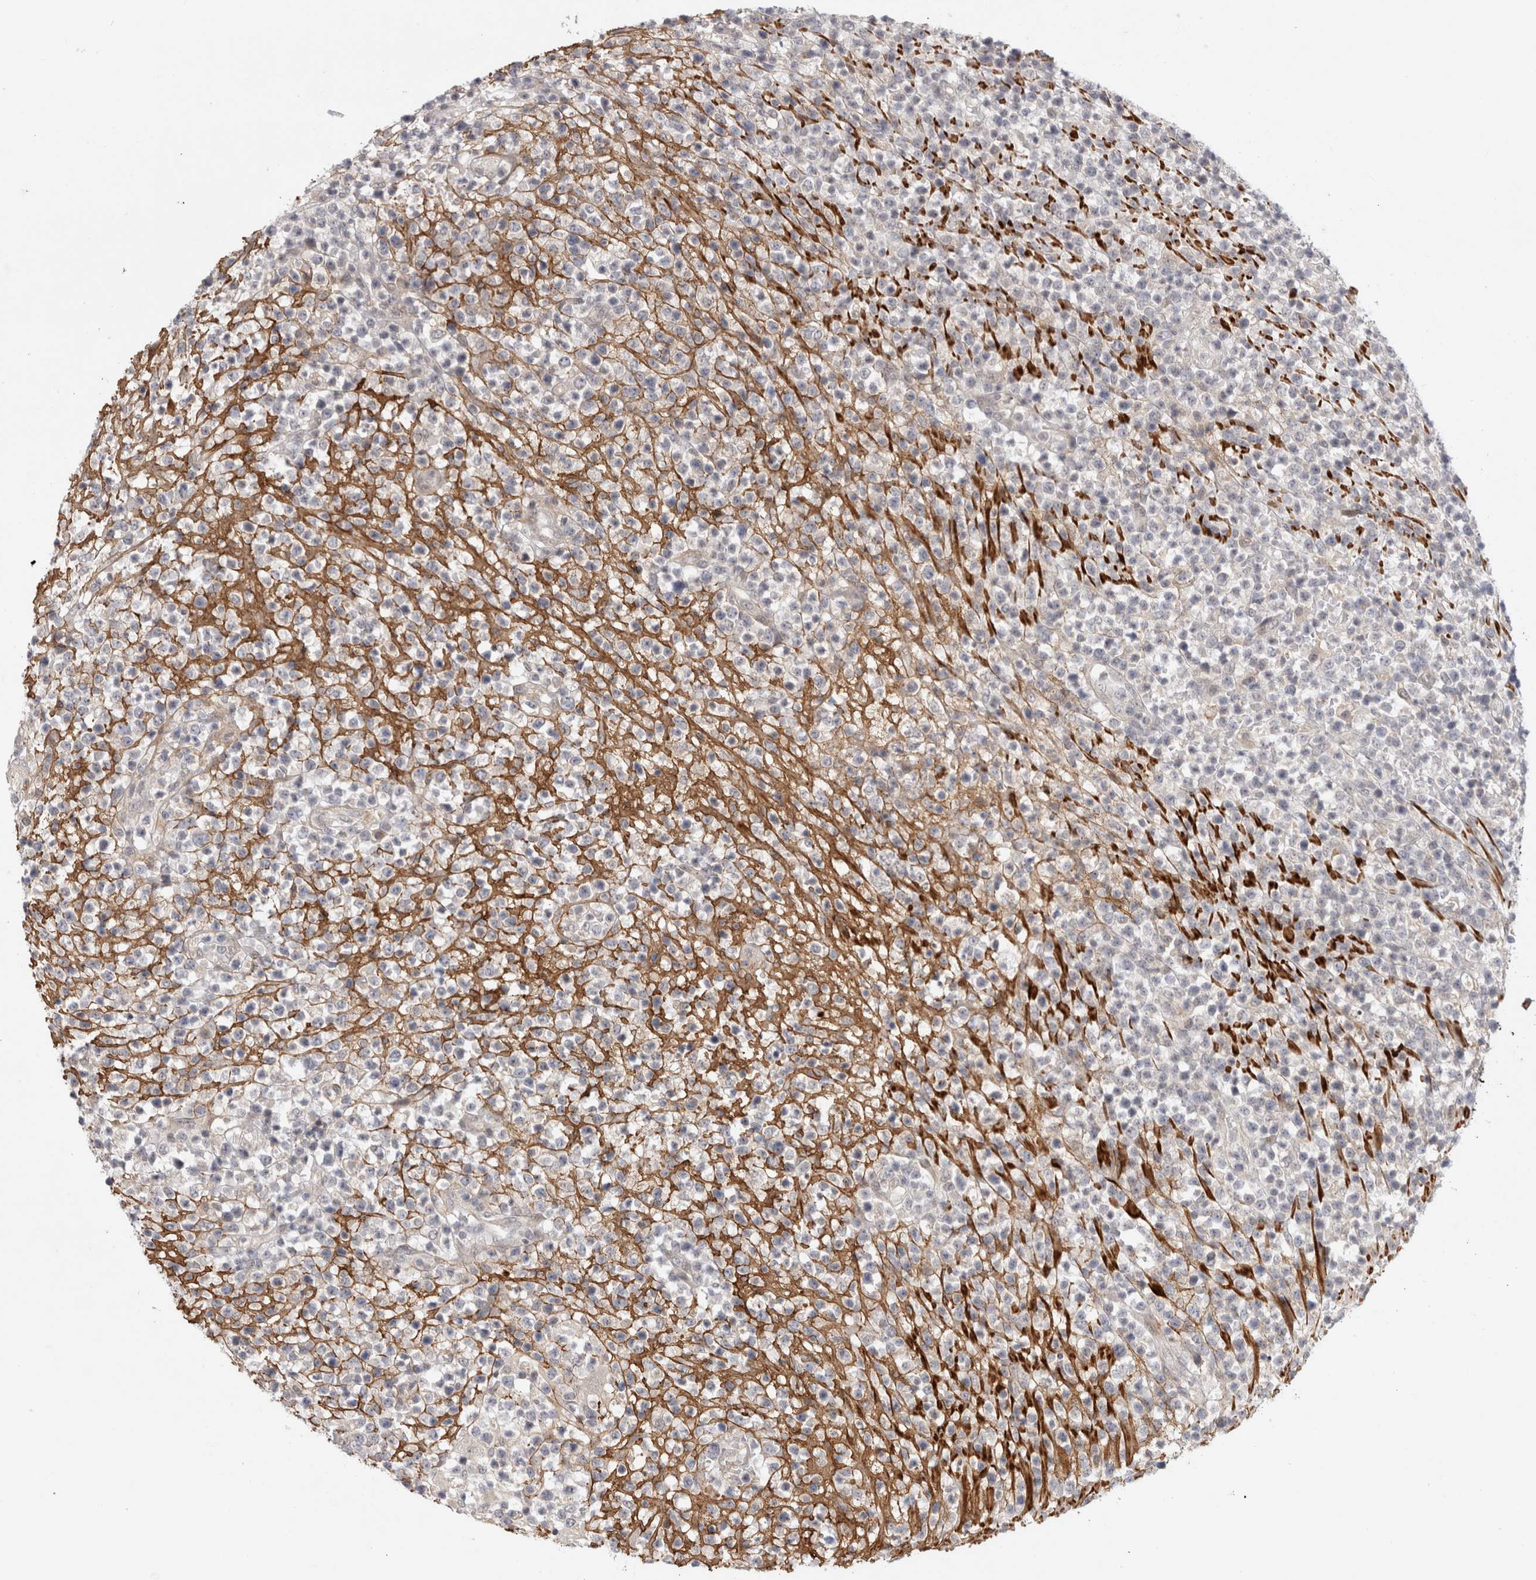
{"staining": {"intensity": "negative", "quantity": "none", "location": "none"}, "tissue": "lymphoma", "cell_type": "Tumor cells", "image_type": "cancer", "snomed": [{"axis": "morphology", "description": "Malignant lymphoma, non-Hodgkin's type, High grade"}, {"axis": "topography", "description": "Colon"}], "caption": "Immunohistochemical staining of human lymphoma demonstrates no significant positivity in tumor cells. The staining is performed using DAB brown chromogen with nuclei counter-stained in using hematoxylin.", "gene": "ZNF318", "patient": {"sex": "female", "age": 53}}